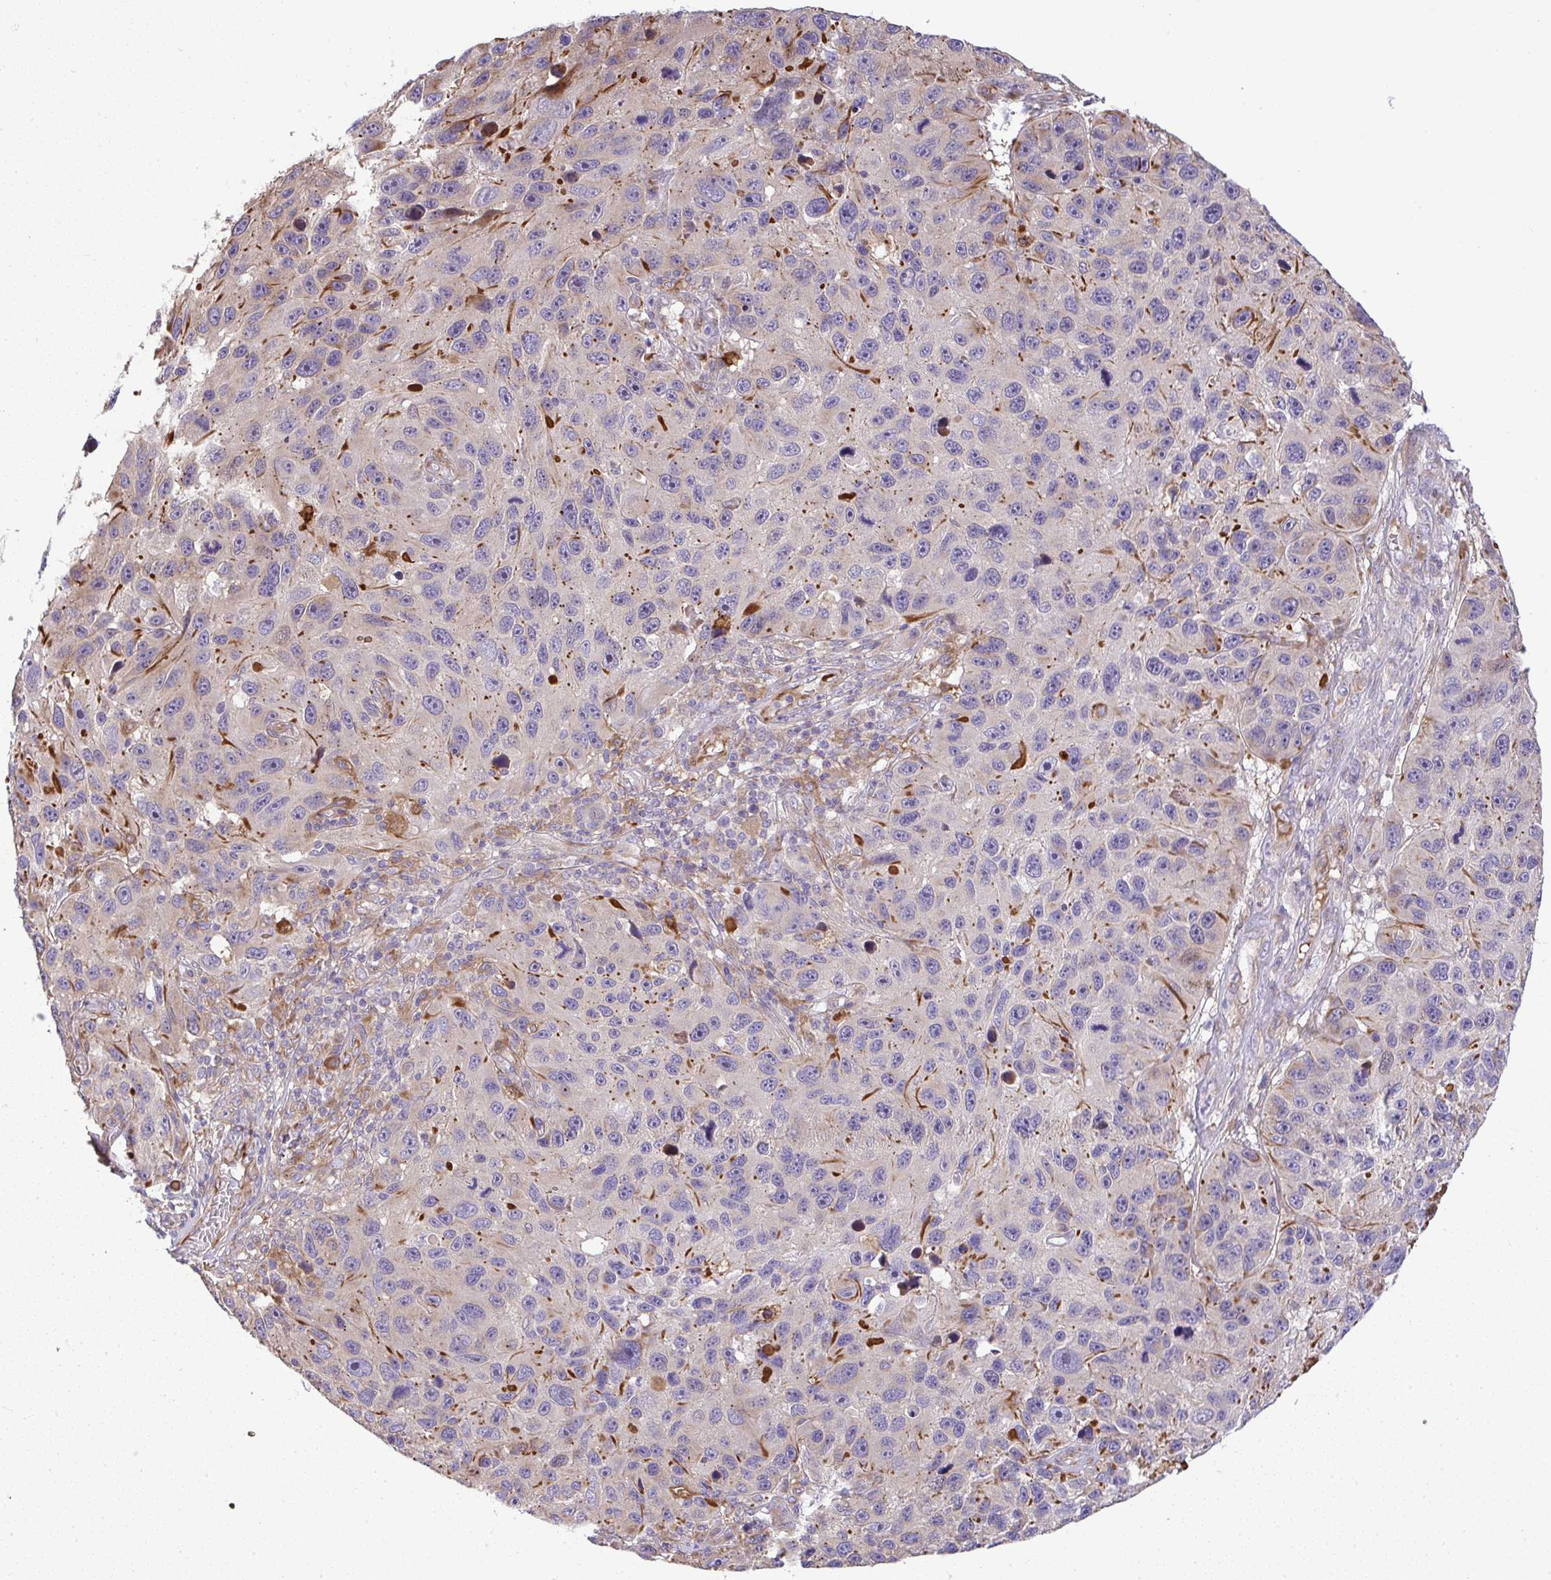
{"staining": {"intensity": "moderate", "quantity": "<25%", "location": "cytoplasmic/membranous"}, "tissue": "melanoma", "cell_type": "Tumor cells", "image_type": "cancer", "snomed": [{"axis": "morphology", "description": "Malignant melanoma, NOS"}, {"axis": "topography", "description": "Skin"}], "caption": "Moderate cytoplasmic/membranous protein expression is seen in approximately <25% of tumor cells in malignant melanoma.", "gene": "GRID2", "patient": {"sex": "male", "age": 53}}